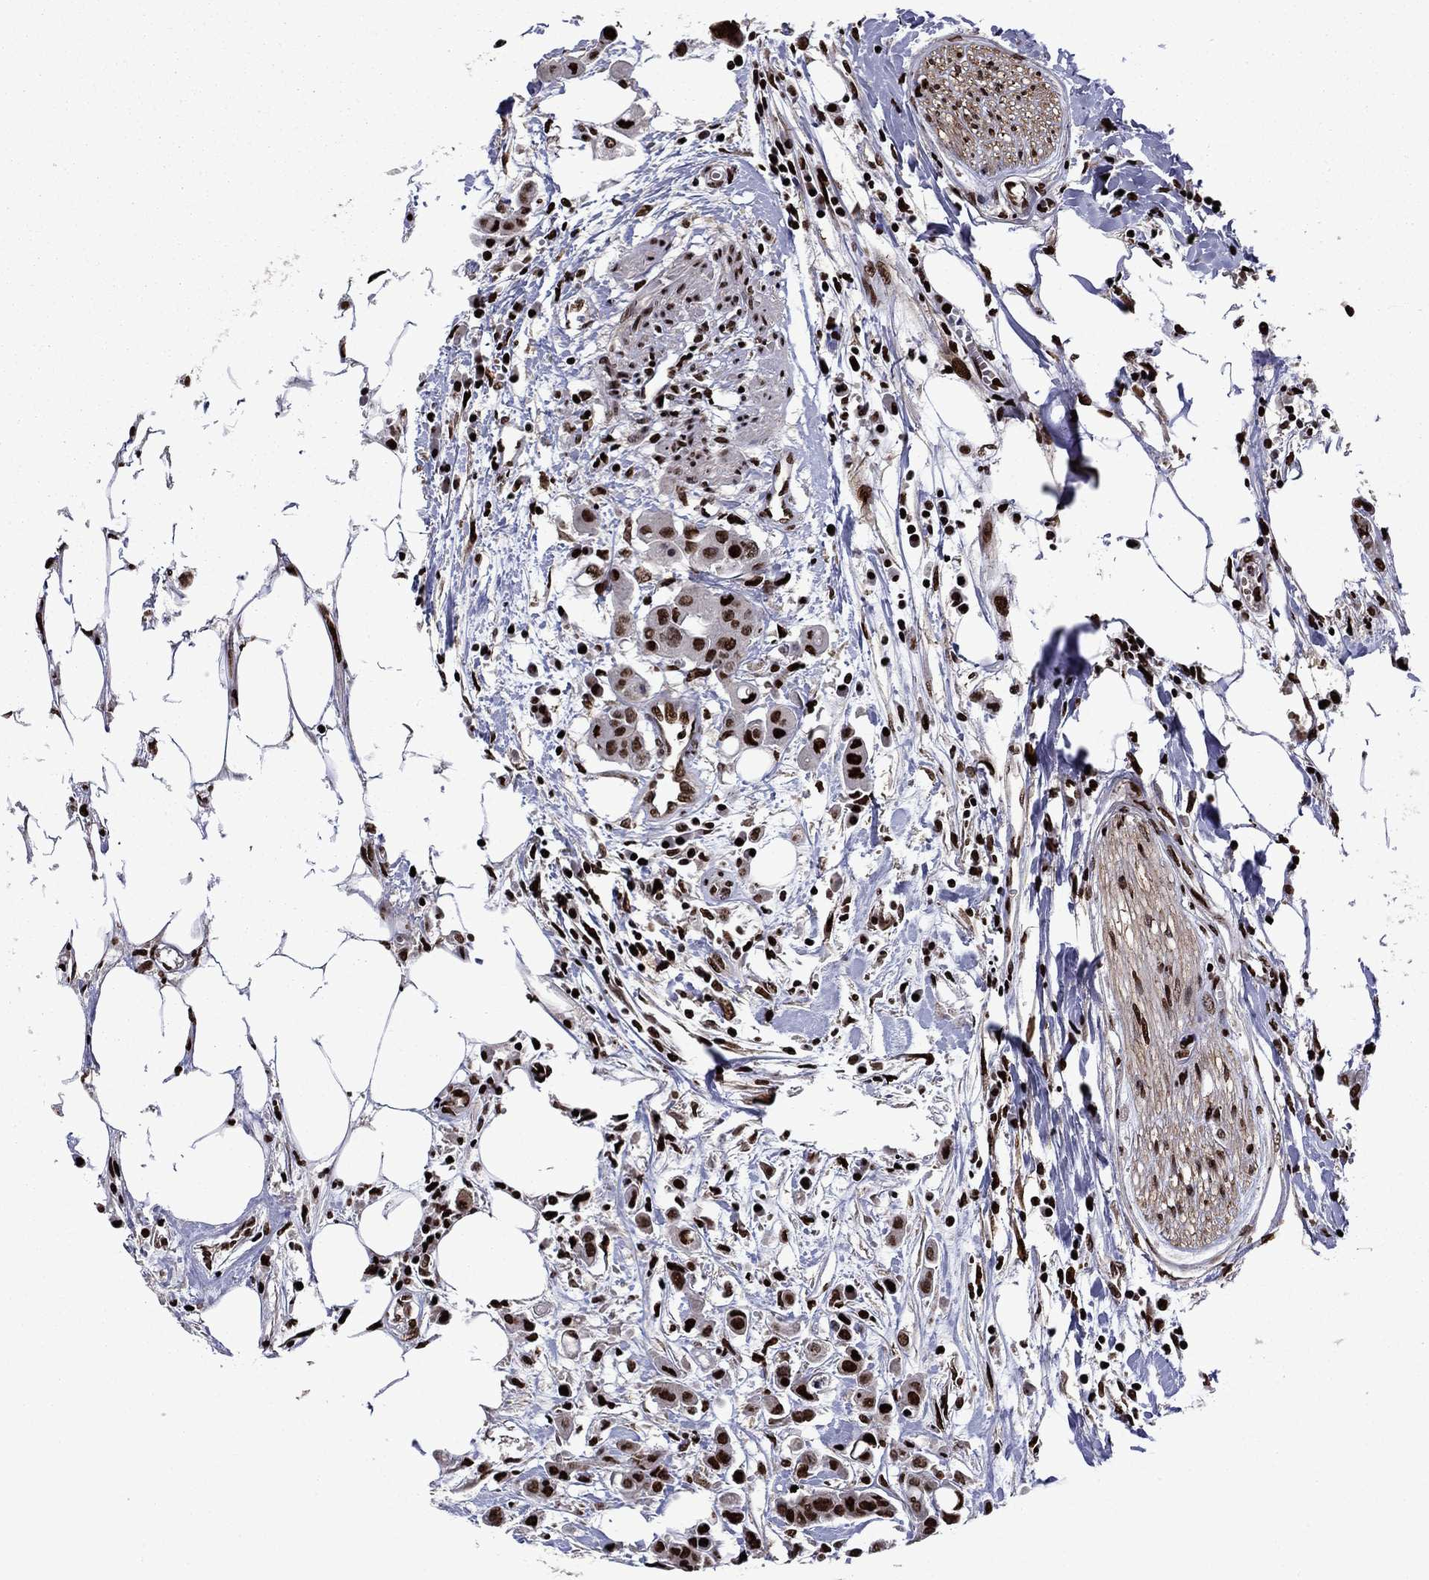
{"staining": {"intensity": "strong", "quantity": ">75%", "location": "nuclear"}, "tissue": "carcinoid", "cell_type": "Tumor cells", "image_type": "cancer", "snomed": [{"axis": "morphology", "description": "Carcinoid, malignant, NOS"}, {"axis": "topography", "description": "Colon"}], "caption": "Human carcinoid (malignant) stained with a protein marker reveals strong staining in tumor cells.", "gene": "LIMK1", "patient": {"sex": "male", "age": 81}}